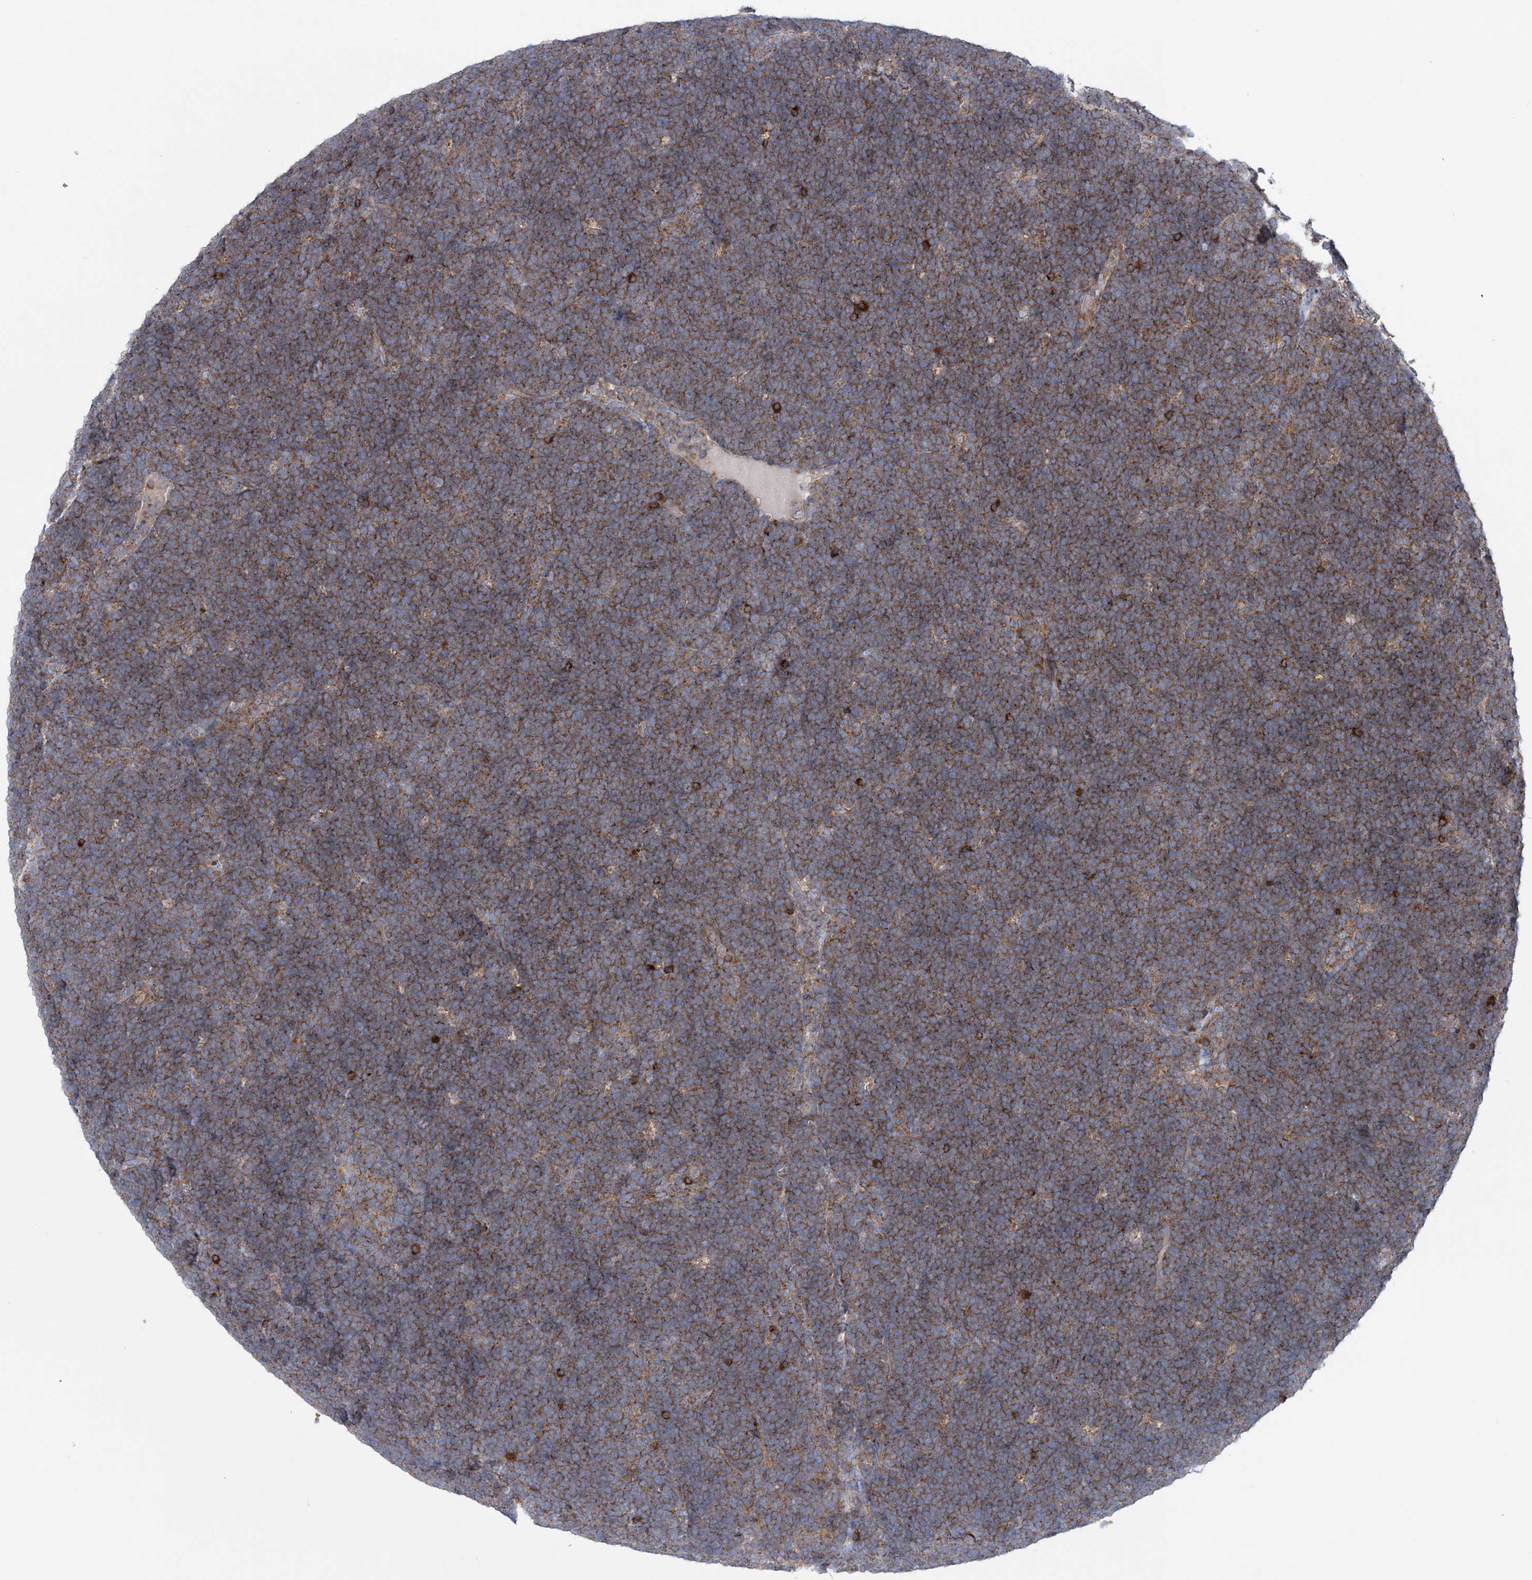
{"staining": {"intensity": "moderate", "quantity": "25%-75%", "location": "cytoplasmic/membranous"}, "tissue": "lymphoma", "cell_type": "Tumor cells", "image_type": "cancer", "snomed": [{"axis": "morphology", "description": "Malignant lymphoma, non-Hodgkin's type, High grade"}, {"axis": "topography", "description": "Lymph node"}], "caption": "Tumor cells display medium levels of moderate cytoplasmic/membranous staining in about 25%-75% of cells in lymphoma. Using DAB (3,3'-diaminobenzidine) (brown) and hematoxylin (blue) stains, captured at high magnification using brightfield microscopy.", "gene": "NGLY1", "patient": {"sex": "male", "age": 13}}